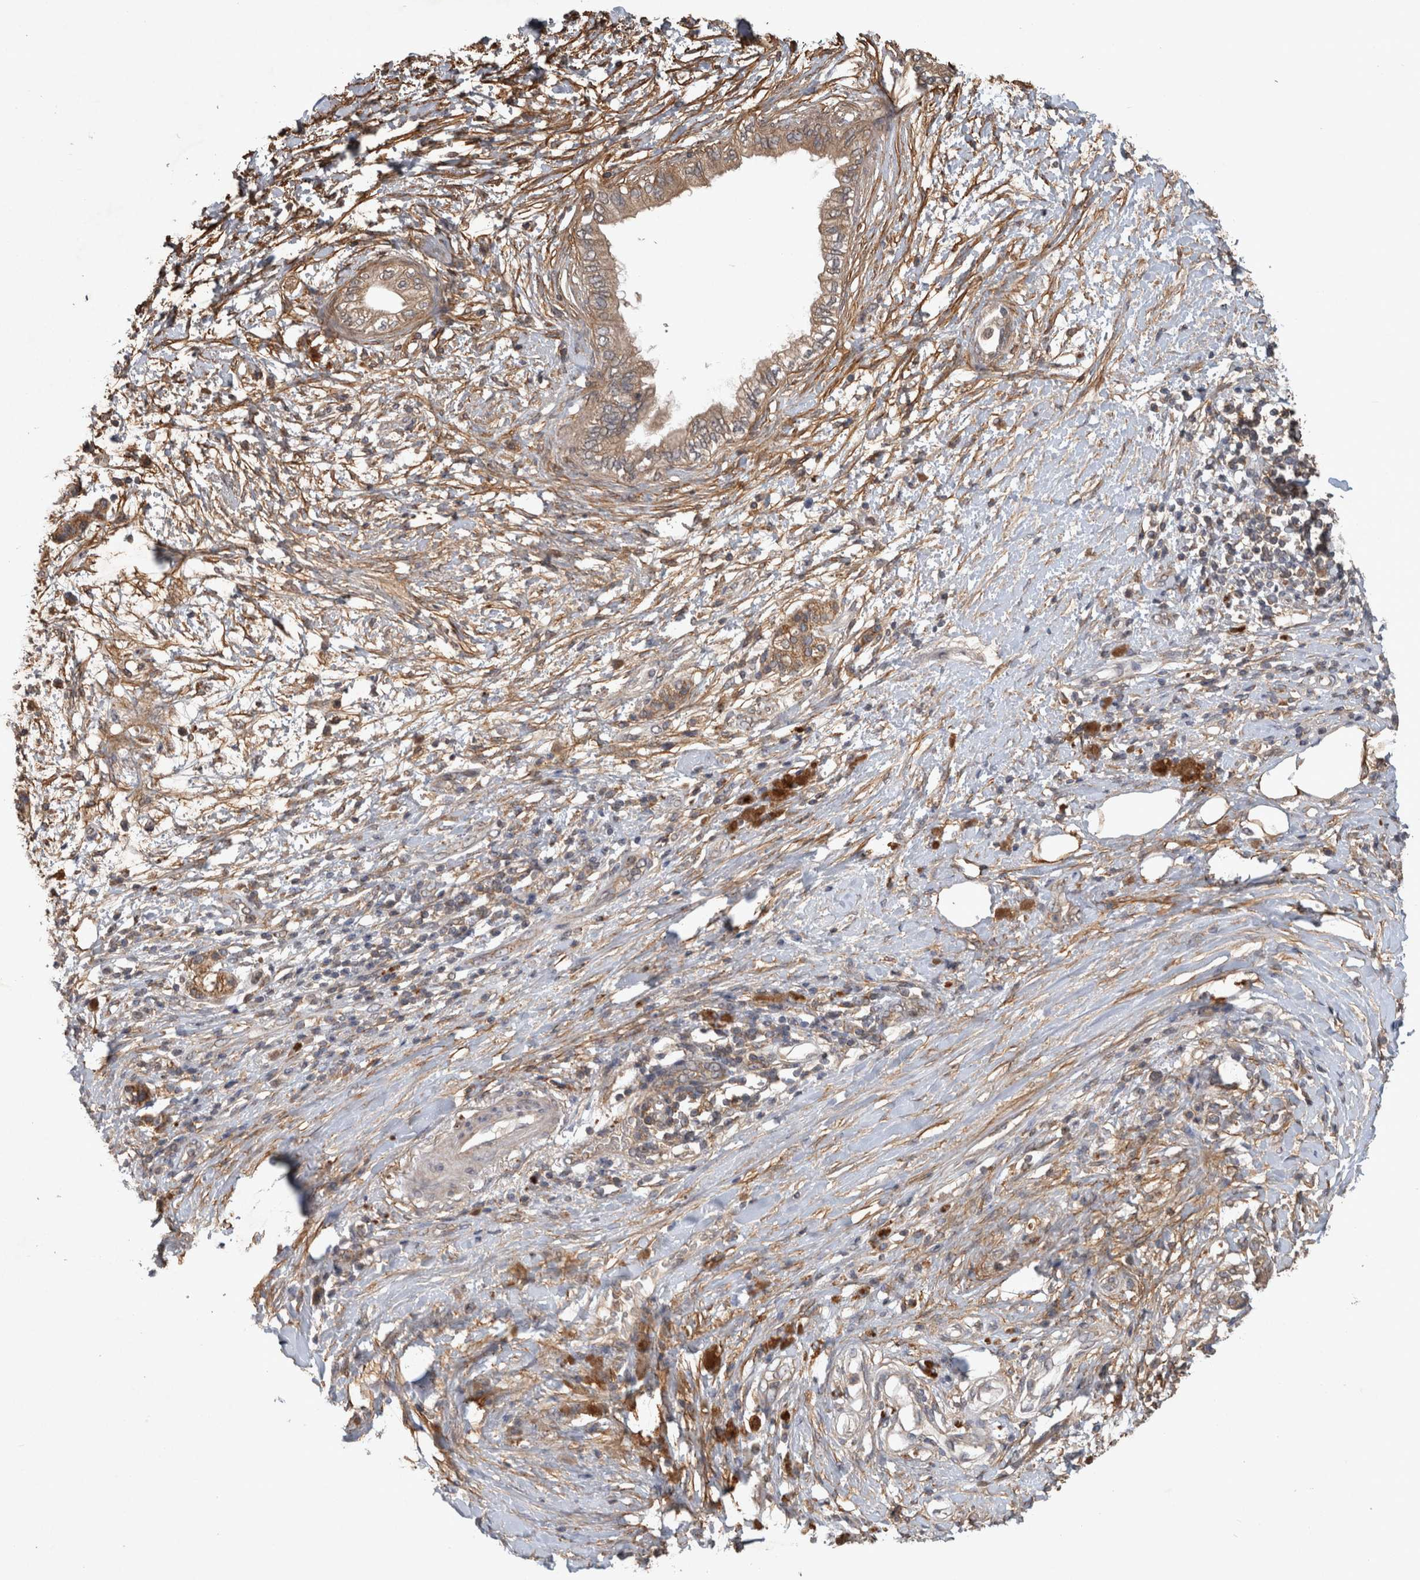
{"staining": {"intensity": "moderate", "quantity": ">75%", "location": "cytoplasmic/membranous"}, "tissue": "pancreatic cancer", "cell_type": "Tumor cells", "image_type": "cancer", "snomed": [{"axis": "morphology", "description": "Normal tissue, NOS"}, {"axis": "morphology", "description": "Adenocarcinoma, NOS"}, {"axis": "topography", "description": "Pancreas"}, {"axis": "topography", "description": "Duodenum"}], "caption": "There is medium levels of moderate cytoplasmic/membranous staining in tumor cells of pancreatic cancer (adenocarcinoma), as demonstrated by immunohistochemical staining (brown color).", "gene": "TRMT61B", "patient": {"sex": "female", "age": 60}}